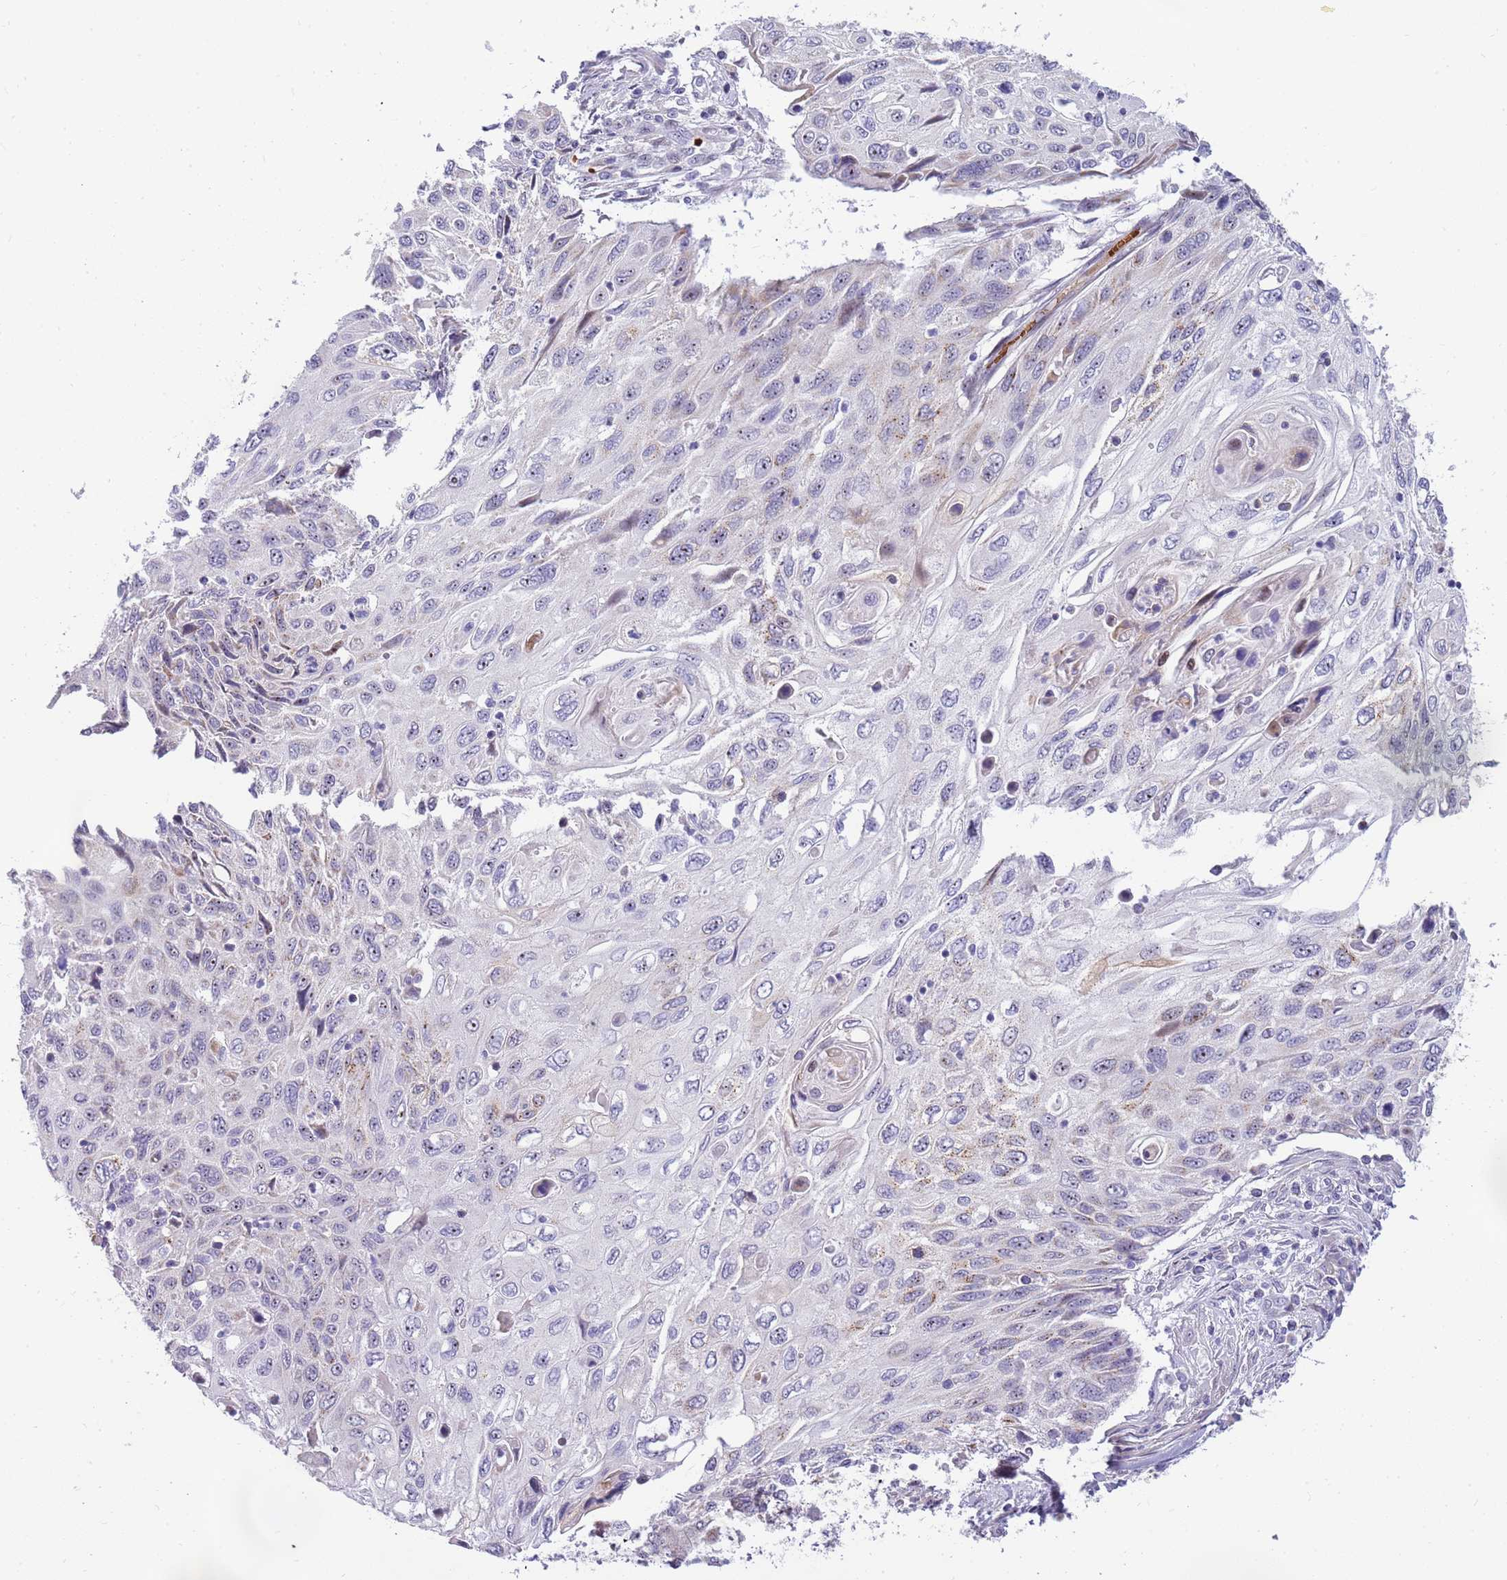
{"staining": {"intensity": "negative", "quantity": "none", "location": "none"}, "tissue": "cervical cancer", "cell_type": "Tumor cells", "image_type": "cancer", "snomed": [{"axis": "morphology", "description": "Squamous cell carcinoma, NOS"}, {"axis": "topography", "description": "Cervix"}], "caption": "Immunohistochemistry (IHC) micrograph of neoplastic tissue: squamous cell carcinoma (cervical) stained with DAB (3,3'-diaminobenzidine) reveals no significant protein positivity in tumor cells.", "gene": "DNAJA3", "patient": {"sex": "female", "age": 70}}